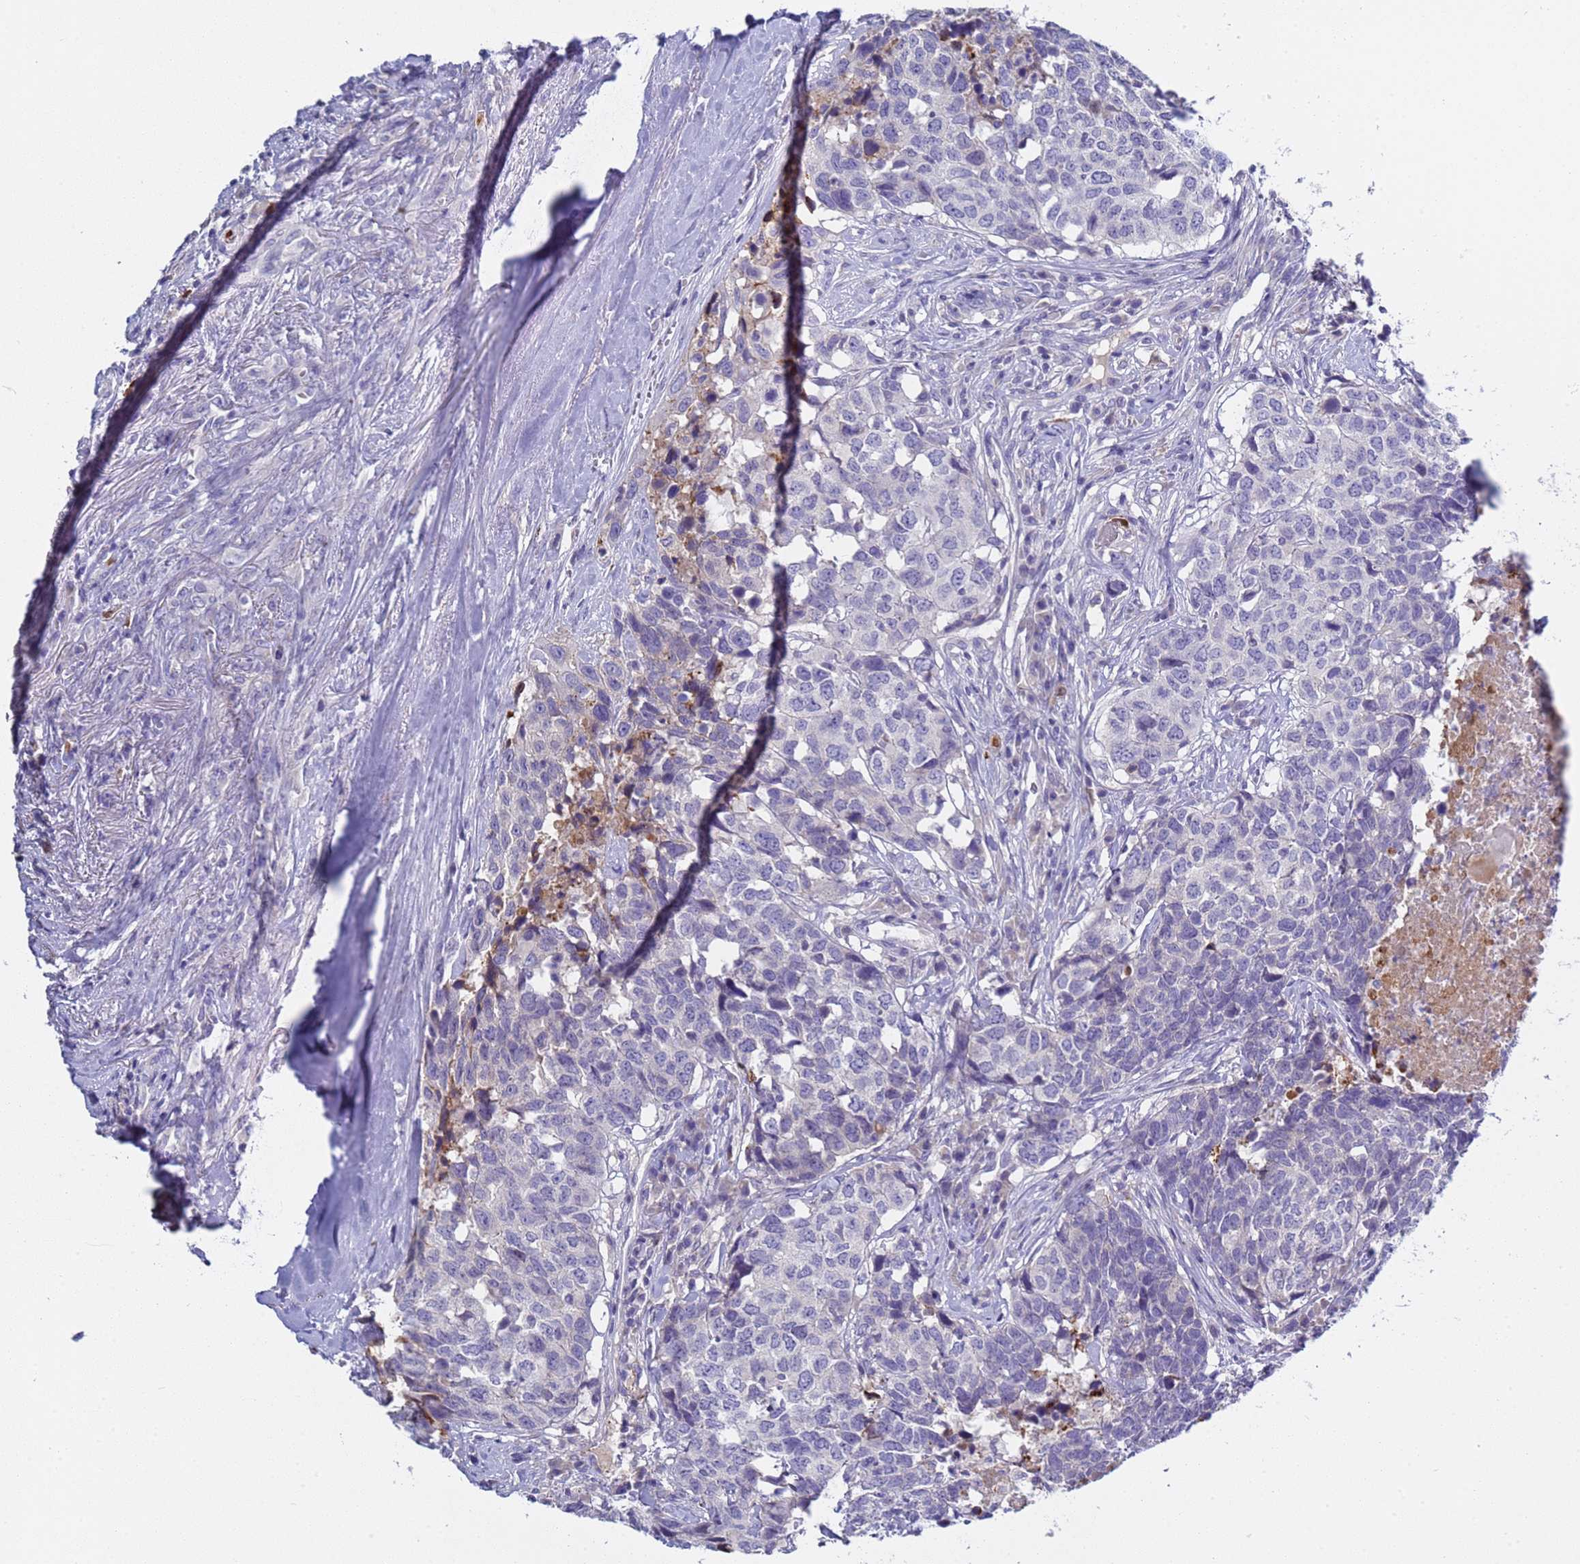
{"staining": {"intensity": "negative", "quantity": "none", "location": "none"}, "tissue": "head and neck cancer", "cell_type": "Tumor cells", "image_type": "cancer", "snomed": [{"axis": "morphology", "description": "Squamous cell carcinoma, NOS"}, {"axis": "topography", "description": "Head-Neck"}], "caption": "Immunohistochemistry micrograph of human head and neck cancer (squamous cell carcinoma) stained for a protein (brown), which exhibits no positivity in tumor cells.", "gene": "C4orf46", "patient": {"sex": "male", "age": 66}}